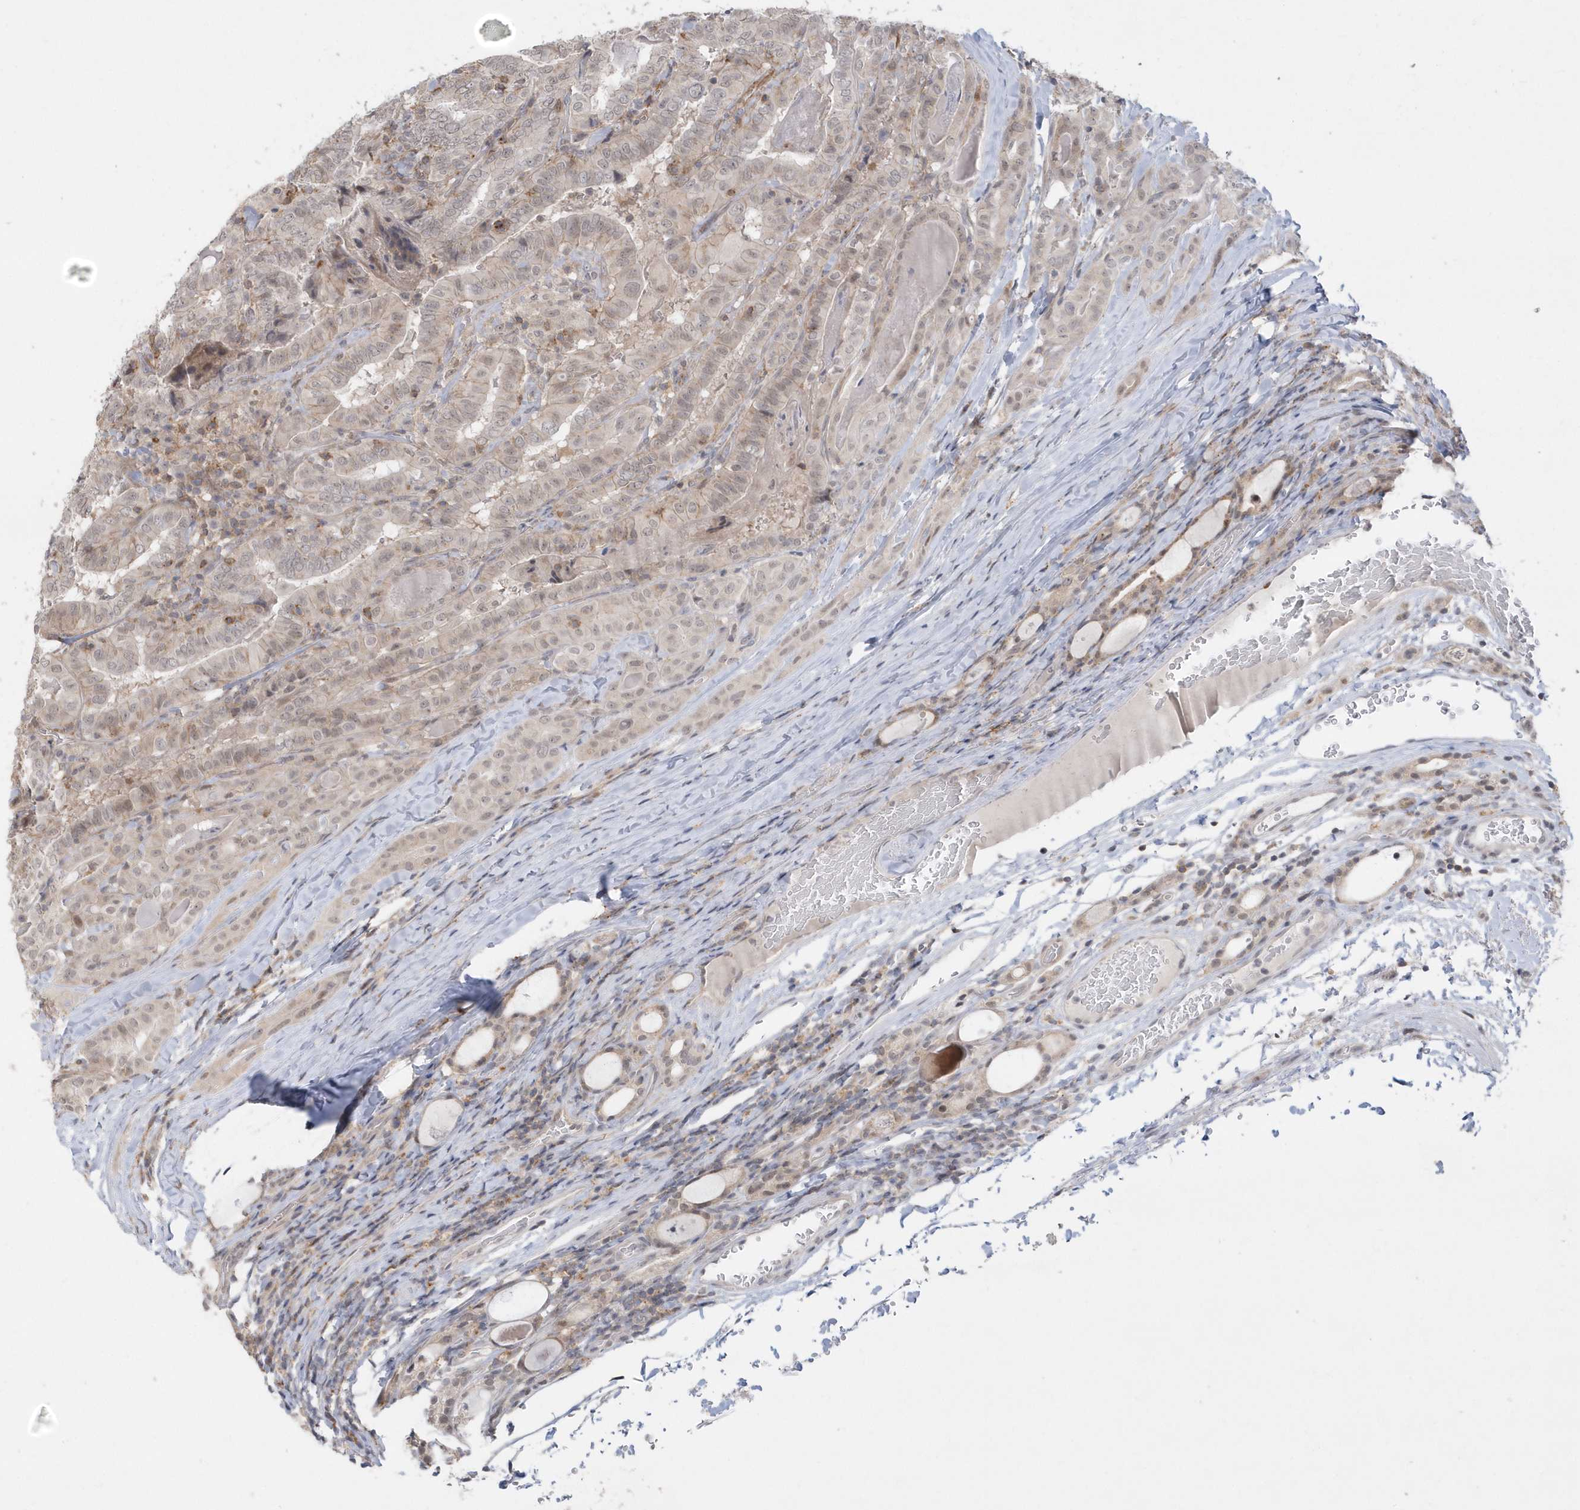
{"staining": {"intensity": "negative", "quantity": "none", "location": "none"}, "tissue": "thyroid cancer", "cell_type": "Tumor cells", "image_type": "cancer", "snomed": [{"axis": "morphology", "description": "Papillary adenocarcinoma, NOS"}, {"axis": "topography", "description": "Thyroid gland"}], "caption": "Tumor cells are negative for protein expression in human thyroid cancer.", "gene": "CRIP3", "patient": {"sex": "female", "age": 72}}